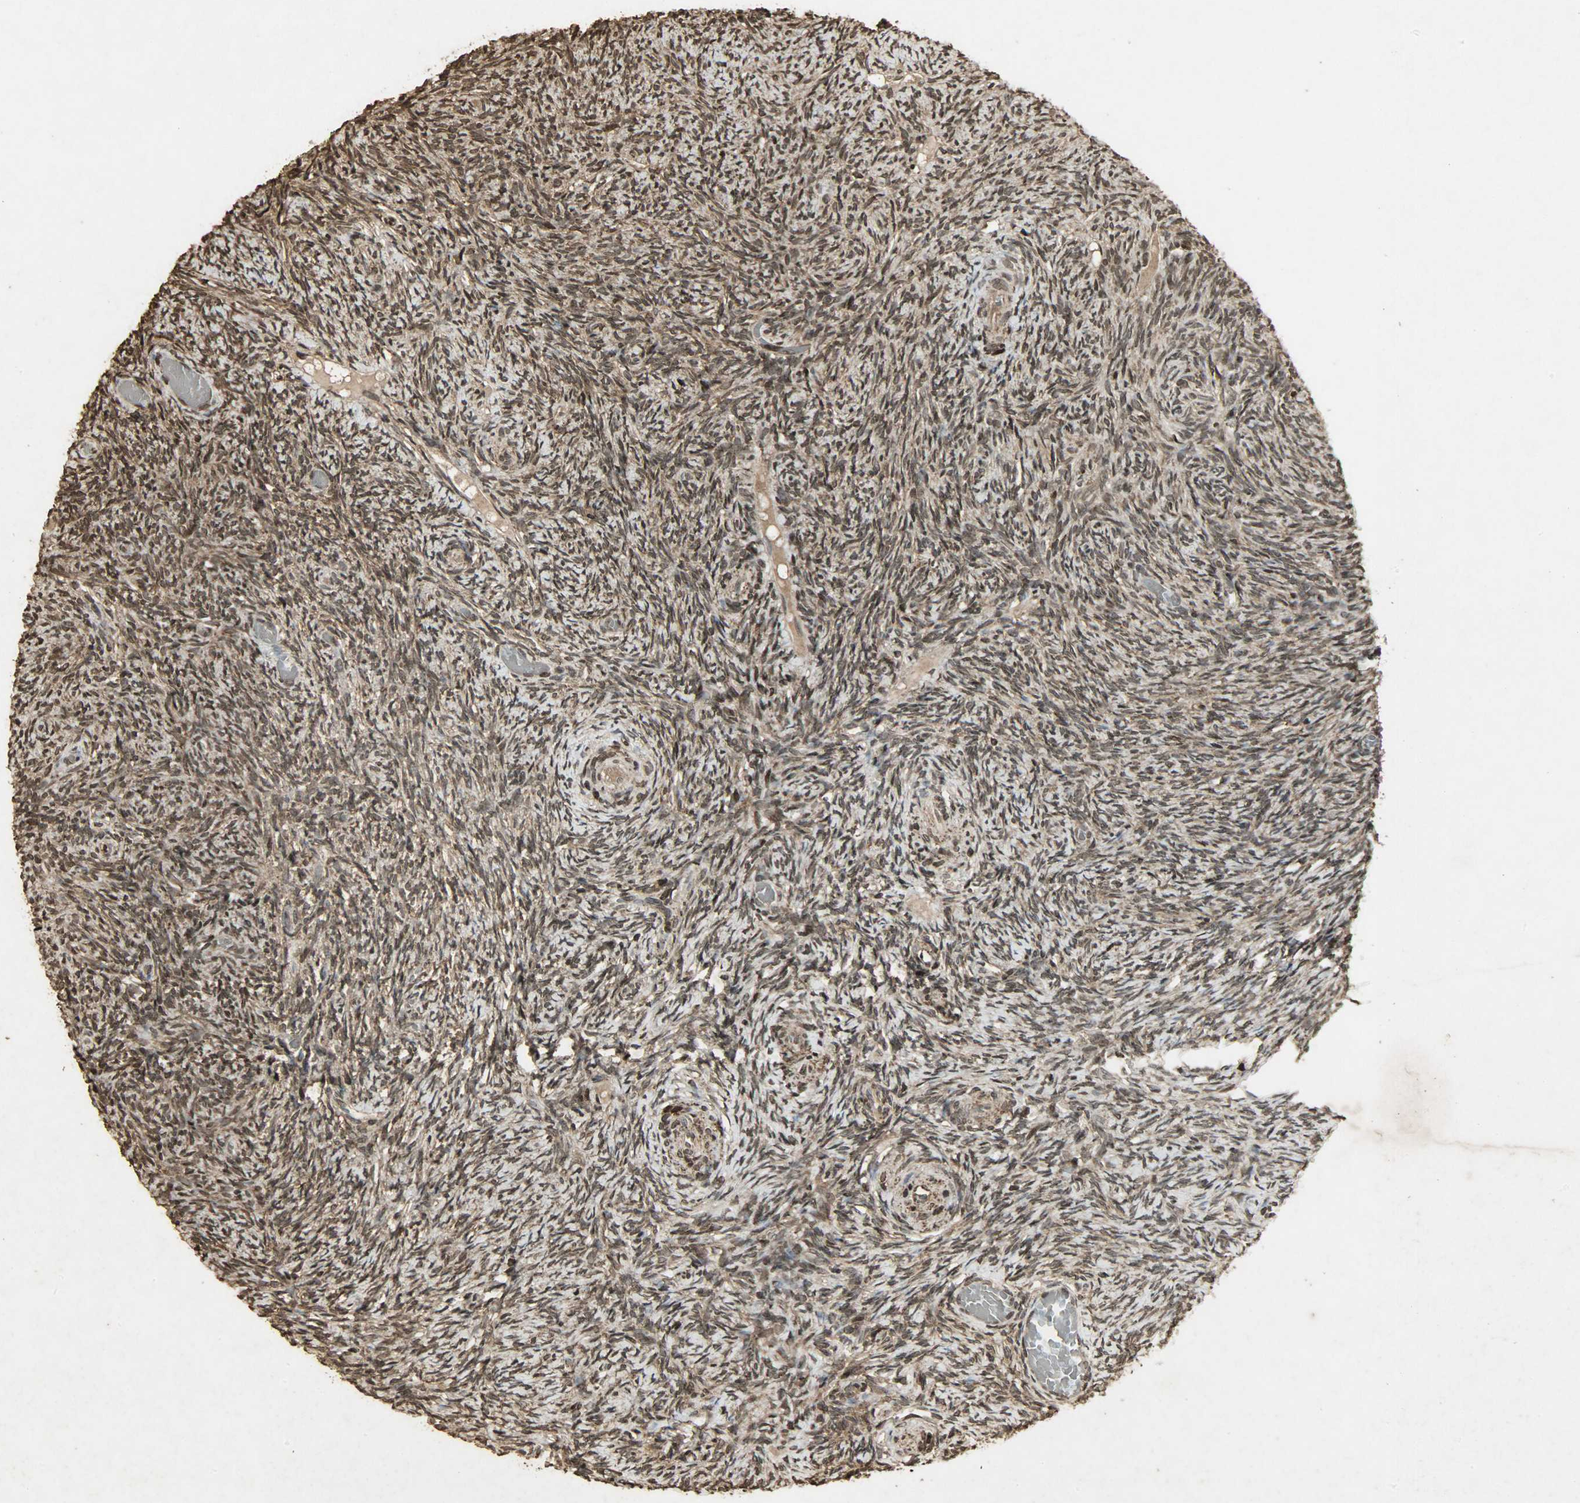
{"staining": {"intensity": "strong", "quantity": ">75%", "location": "nuclear"}, "tissue": "ovary", "cell_type": "Ovarian stroma cells", "image_type": "normal", "snomed": [{"axis": "morphology", "description": "Normal tissue, NOS"}, {"axis": "topography", "description": "Ovary"}], "caption": "Human ovary stained with a brown dye reveals strong nuclear positive expression in approximately >75% of ovarian stroma cells.", "gene": "PPP3R1", "patient": {"sex": "female", "age": 60}}